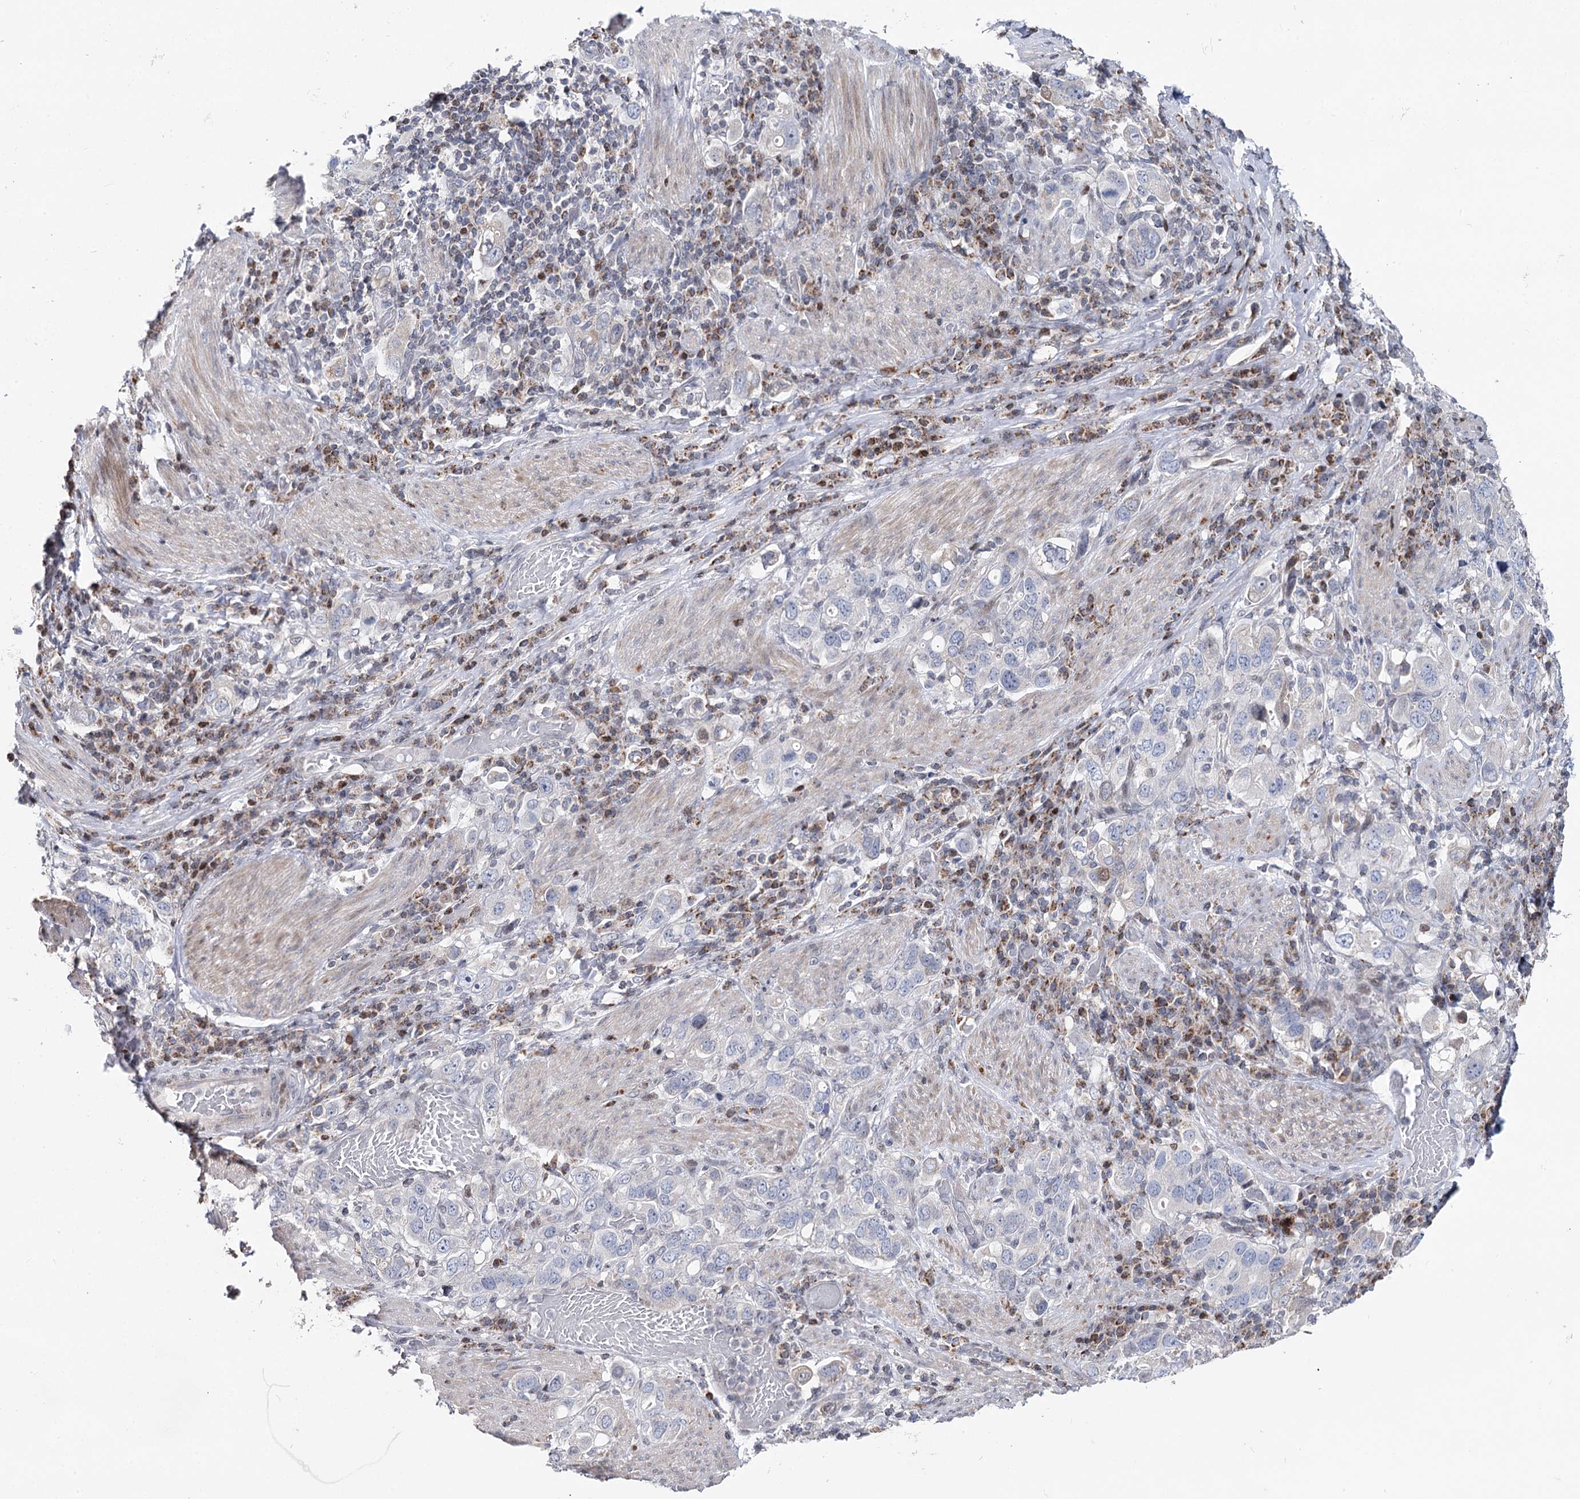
{"staining": {"intensity": "weak", "quantity": "<25%", "location": "cytoplasmic/membranous"}, "tissue": "stomach cancer", "cell_type": "Tumor cells", "image_type": "cancer", "snomed": [{"axis": "morphology", "description": "Adenocarcinoma, NOS"}, {"axis": "topography", "description": "Stomach, upper"}], "caption": "Stomach cancer (adenocarcinoma) stained for a protein using immunohistochemistry shows no positivity tumor cells.", "gene": "PTGR1", "patient": {"sex": "male", "age": 62}}